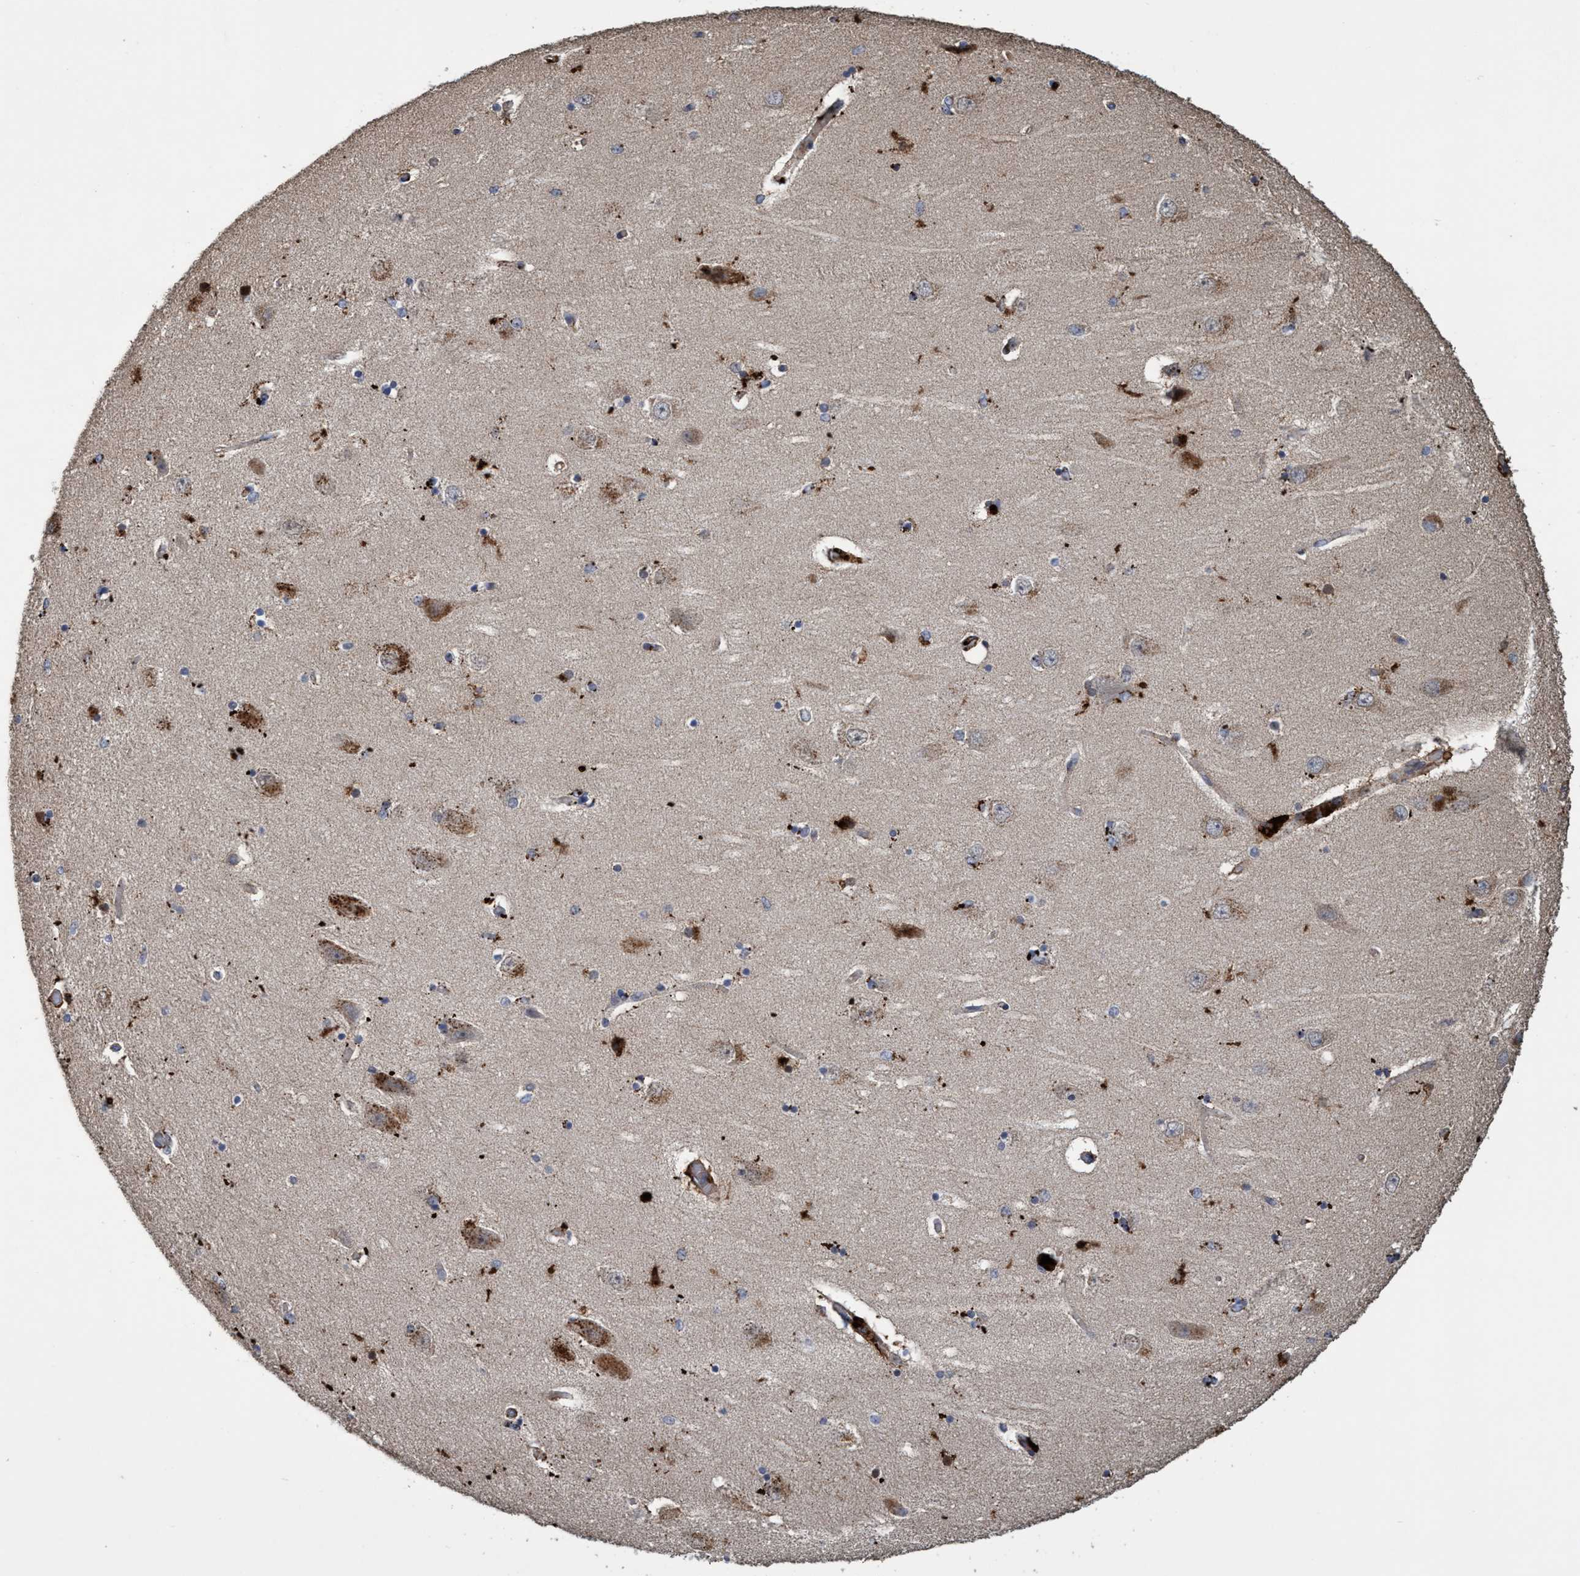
{"staining": {"intensity": "moderate", "quantity": "25%-75%", "location": "cytoplasmic/membranous"}, "tissue": "hippocampus", "cell_type": "Glial cells", "image_type": "normal", "snomed": [{"axis": "morphology", "description": "Normal tissue, NOS"}, {"axis": "topography", "description": "Hippocampus"}], "caption": "A micrograph of hippocampus stained for a protein reveals moderate cytoplasmic/membranous brown staining in glial cells.", "gene": "BBS9", "patient": {"sex": "female", "age": 54}}